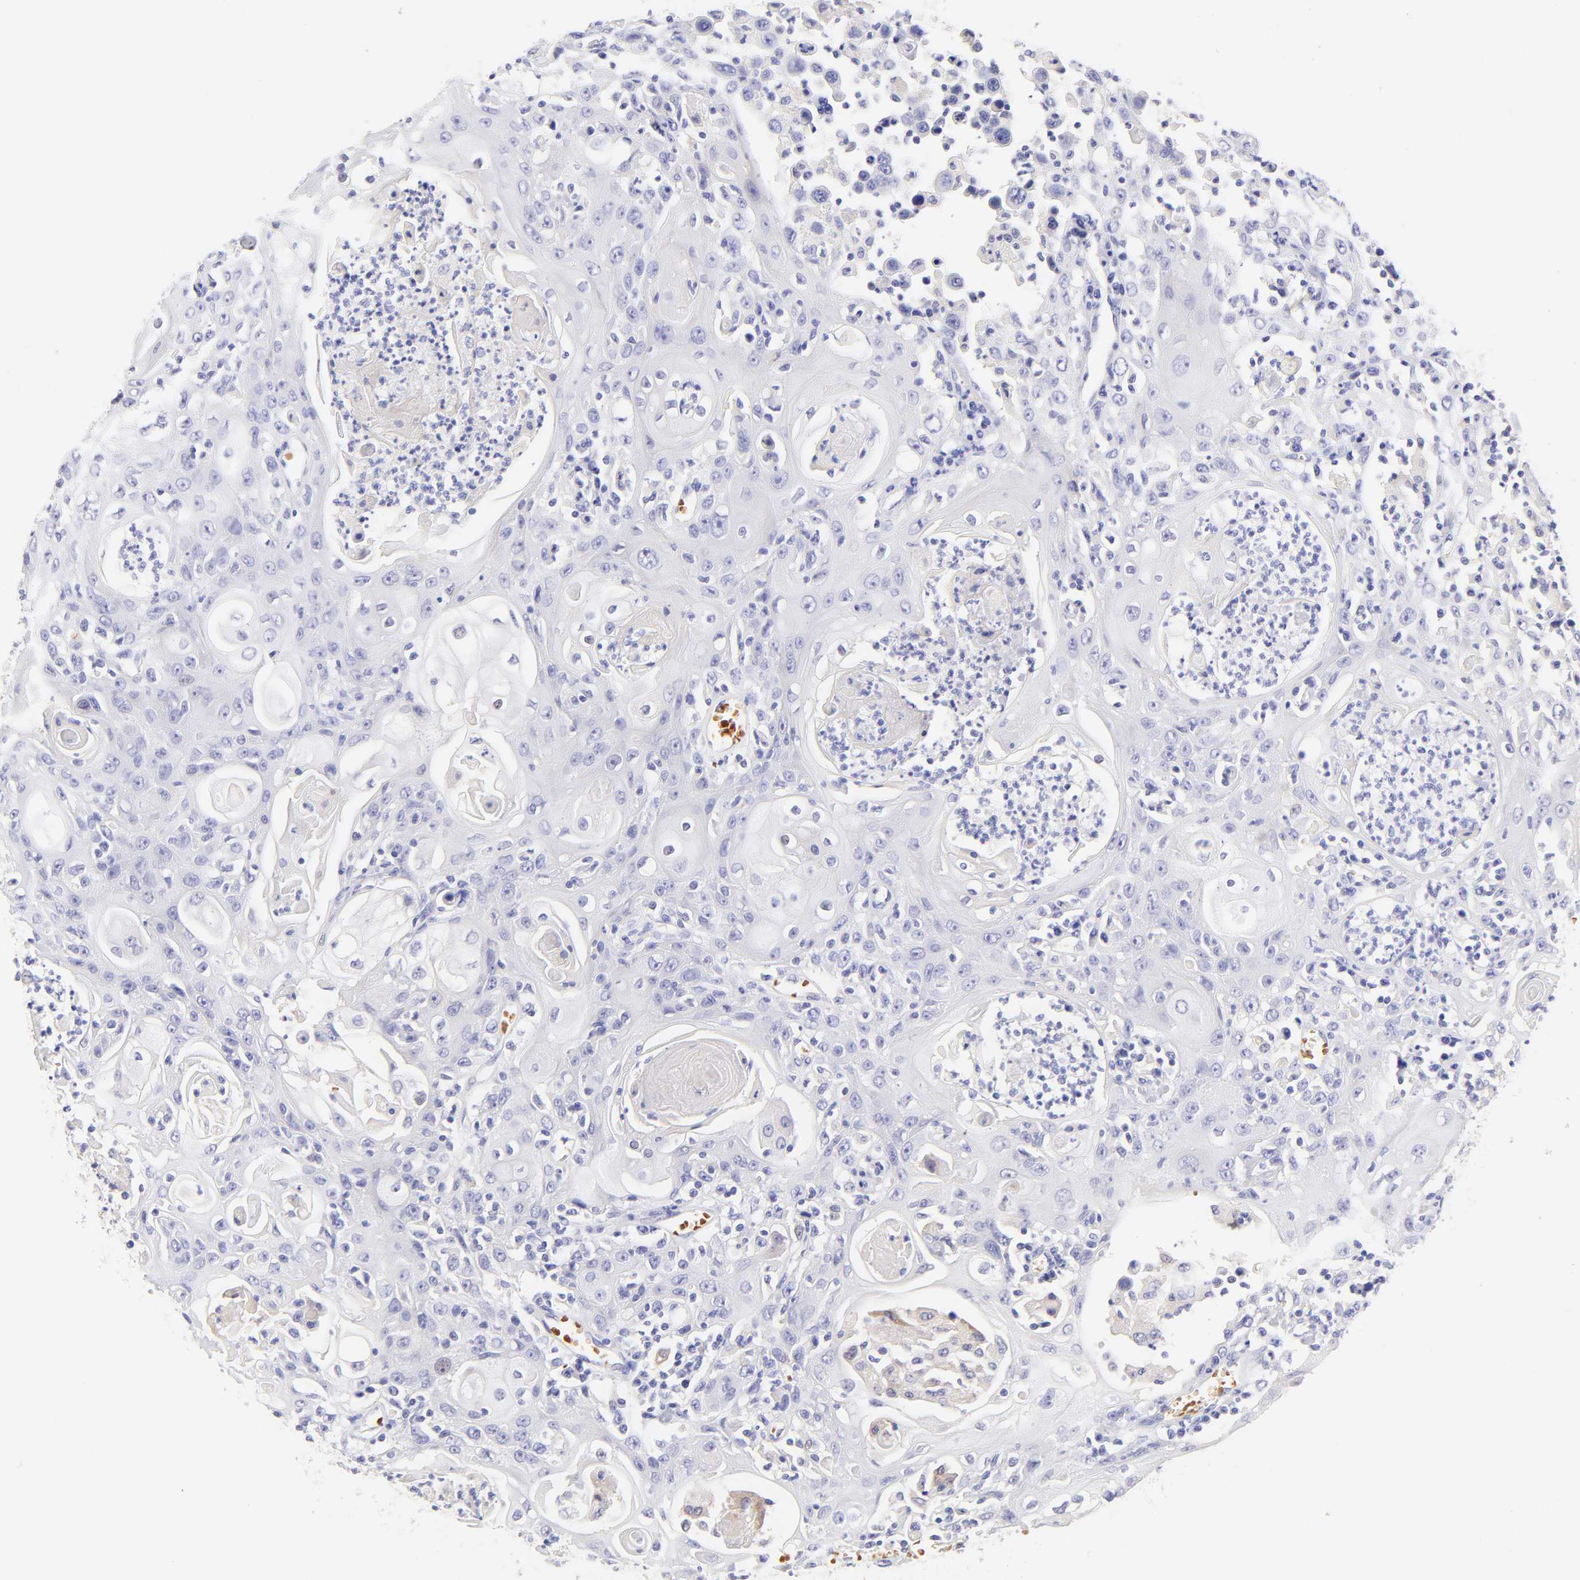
{"staining": {"intensity": "negative", "quantity": "none", "location": "none"}, "tissue": "head and neck cancer", "cell_type": "Tumor cells", "image_type": "cancer", "snomed": [{"axis": "morphology", "description": "Squamous cell carcinoma, NOS"}, {"axis": "topography", "description": "Oral tissue"}, {"axis": "topography", "description": "Head-Neck"}], "caption": "The immunohistochemistry photomicrograph has no significant positivity in tumor cells of head and neck cancer tissue.", "gene": "FRMPD3", "patient": {"sex": "female", "age": 76}}